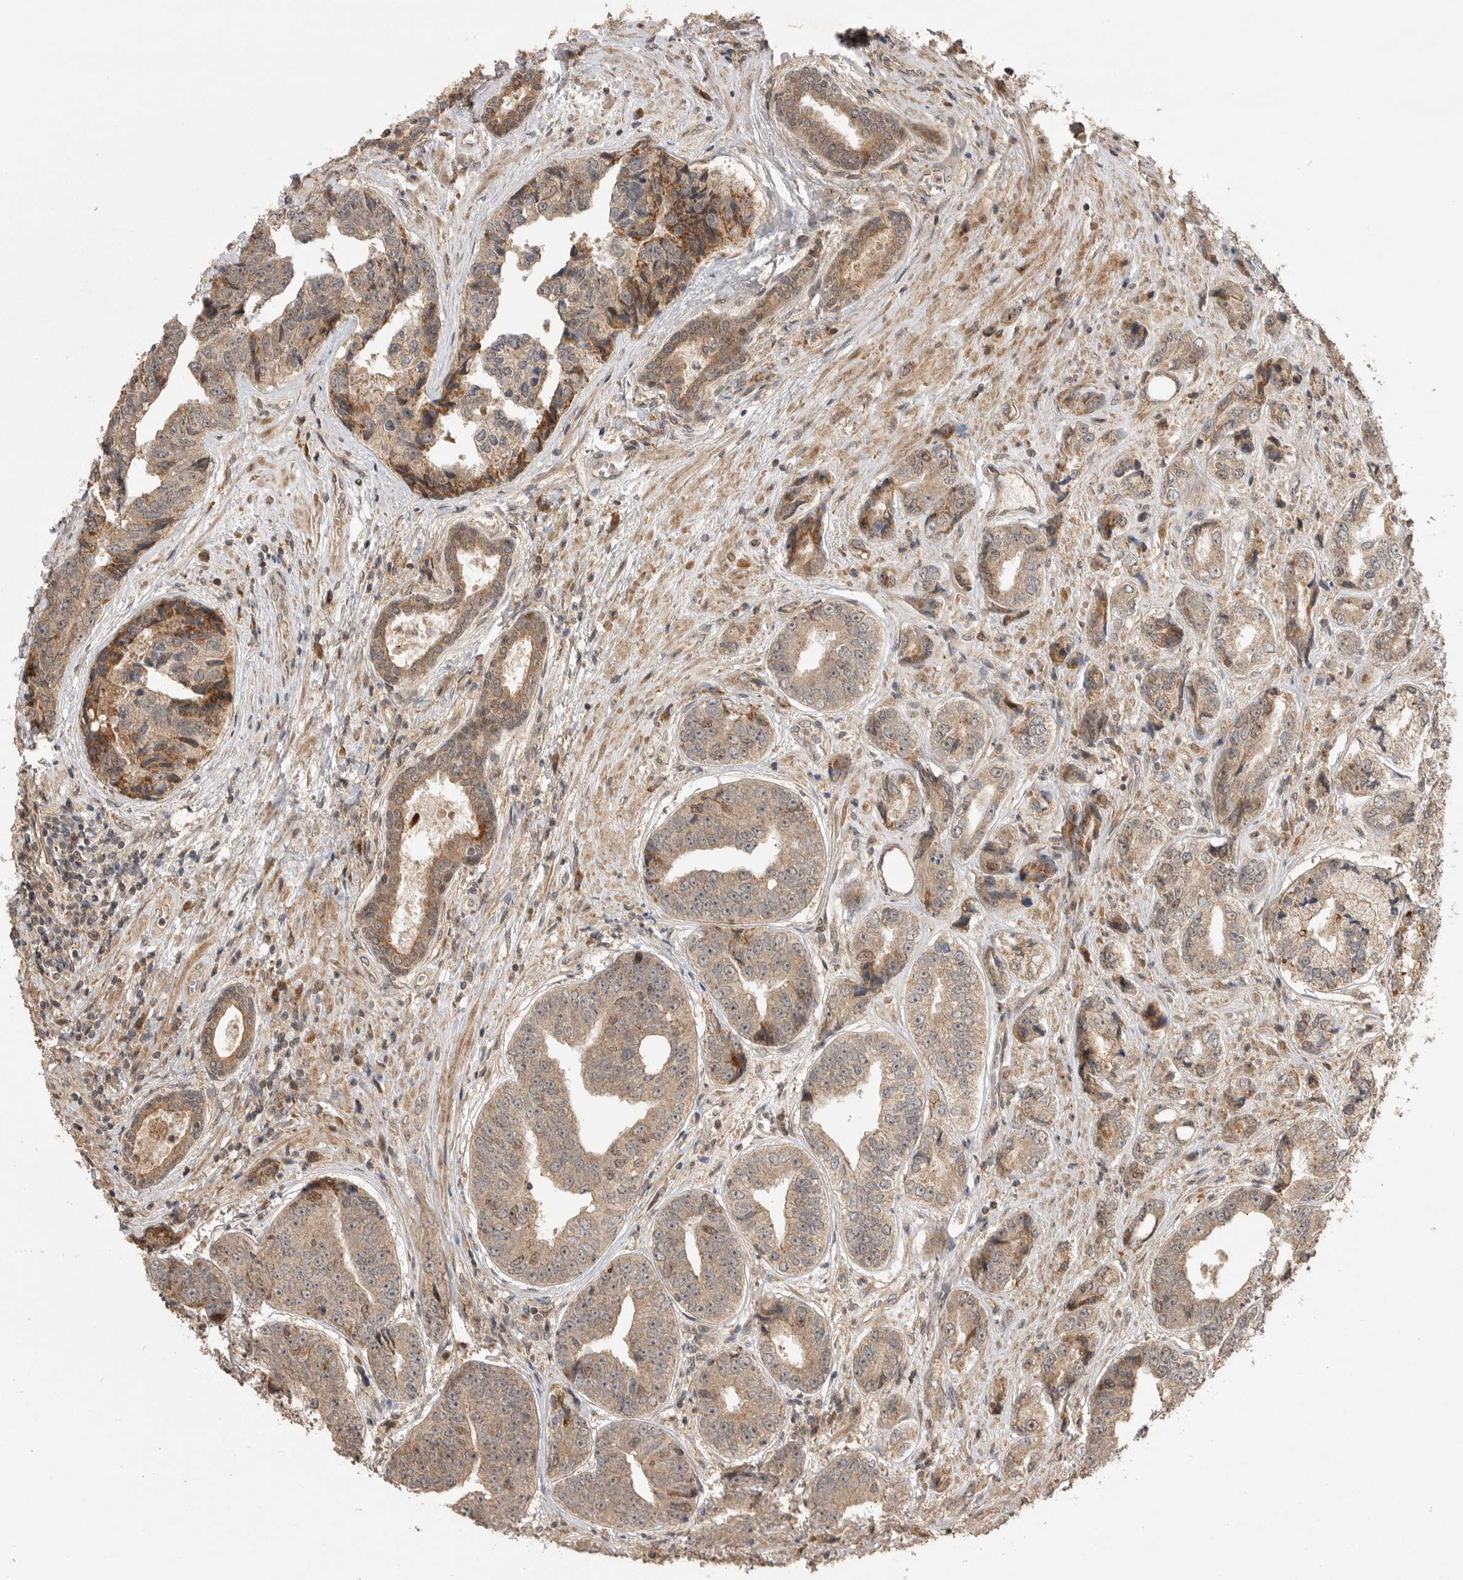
{"staining": {"intensity": "moderate", "quantity": "25%-75%", "location": "cytoplasmic/membranous"}, "tissue": "prostate cancer", "cell_type": "Tumor cells", "image_type": "cancer", "snomed": [{"axis": "morphology", "description": "Adenocarcinoma, High grade"}, {"axis": "topography", "description": "Prostate"}], "caption": "Moderate cytoplasmic/membranous positivity for a protein is appreciated in about 25%-75% of tumor cells of prostate cancer (adenocarcinoma (high-grade)) using IHC.", "gene": "BOC", "patient": {"sex": "male", "age": 61}}